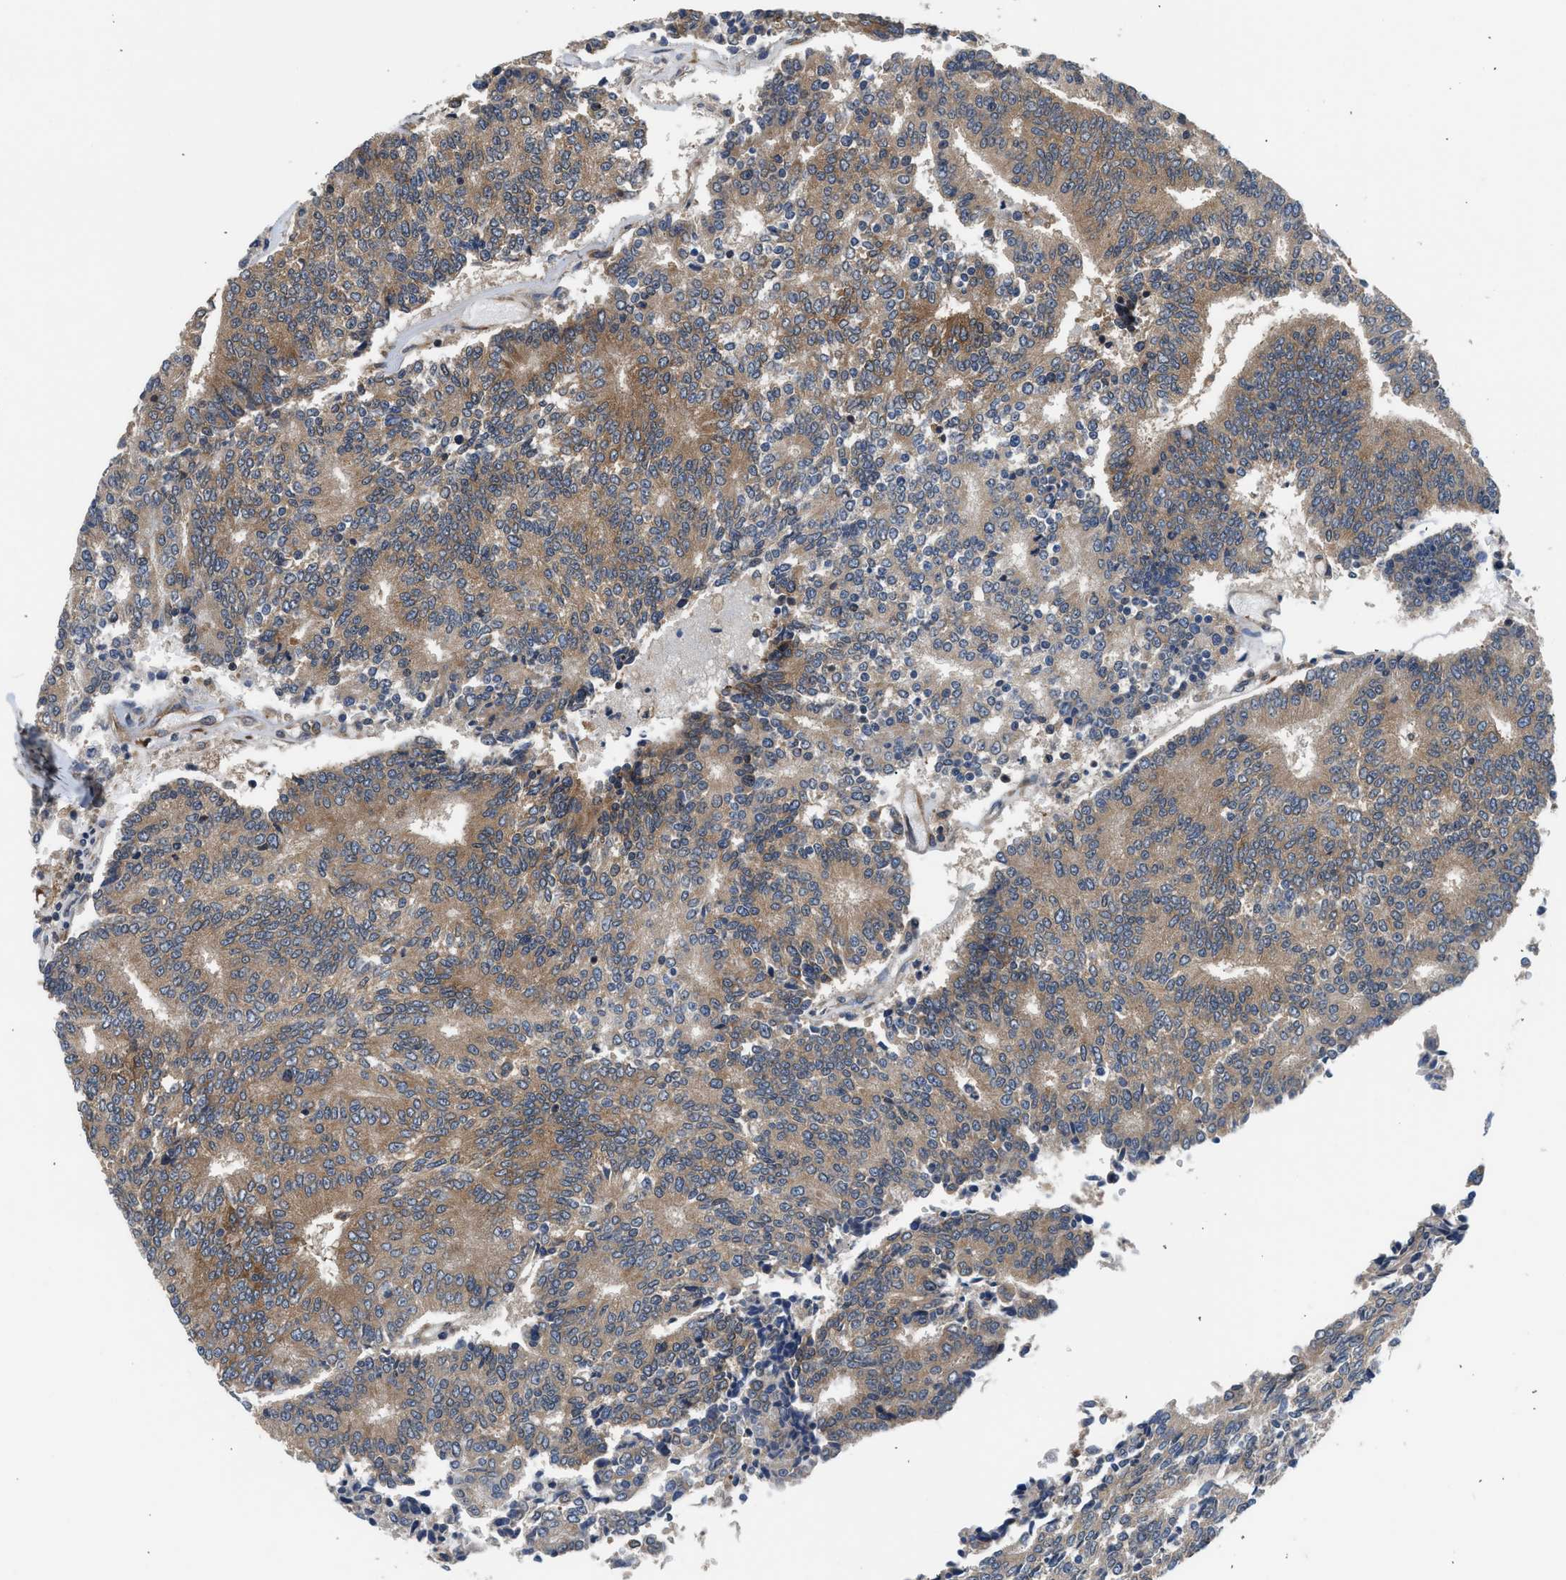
{"staining": {"intensity": "moderate", "quantity": ">75%", "location": "cytoplasmic/membranous"}, "tissue": "prostate cancer", "cell_type": "Tumor cells", "image_type": "cancer", "snomed": [{"axis": "morphology", "description": "Normal tissue, NOS"}, {"axis": "morphology", "description": "Adenocarcinoma, High grade"}, {"axis": "topography", "description": "Prostate"}, {"axis": "topography", "description": "Seminal veicle"}], "caption": "Immunohistochemistry photomicrograph of human prostate cancer (adenocarcinoma (high-grade)) stained for a protein (brown), which displays medium levels of moderate cytoplasmic/membranous staining in about >75% of tumor cells.", "gene": "POLG2", "patient": {"sex": "male", "age": 55}}